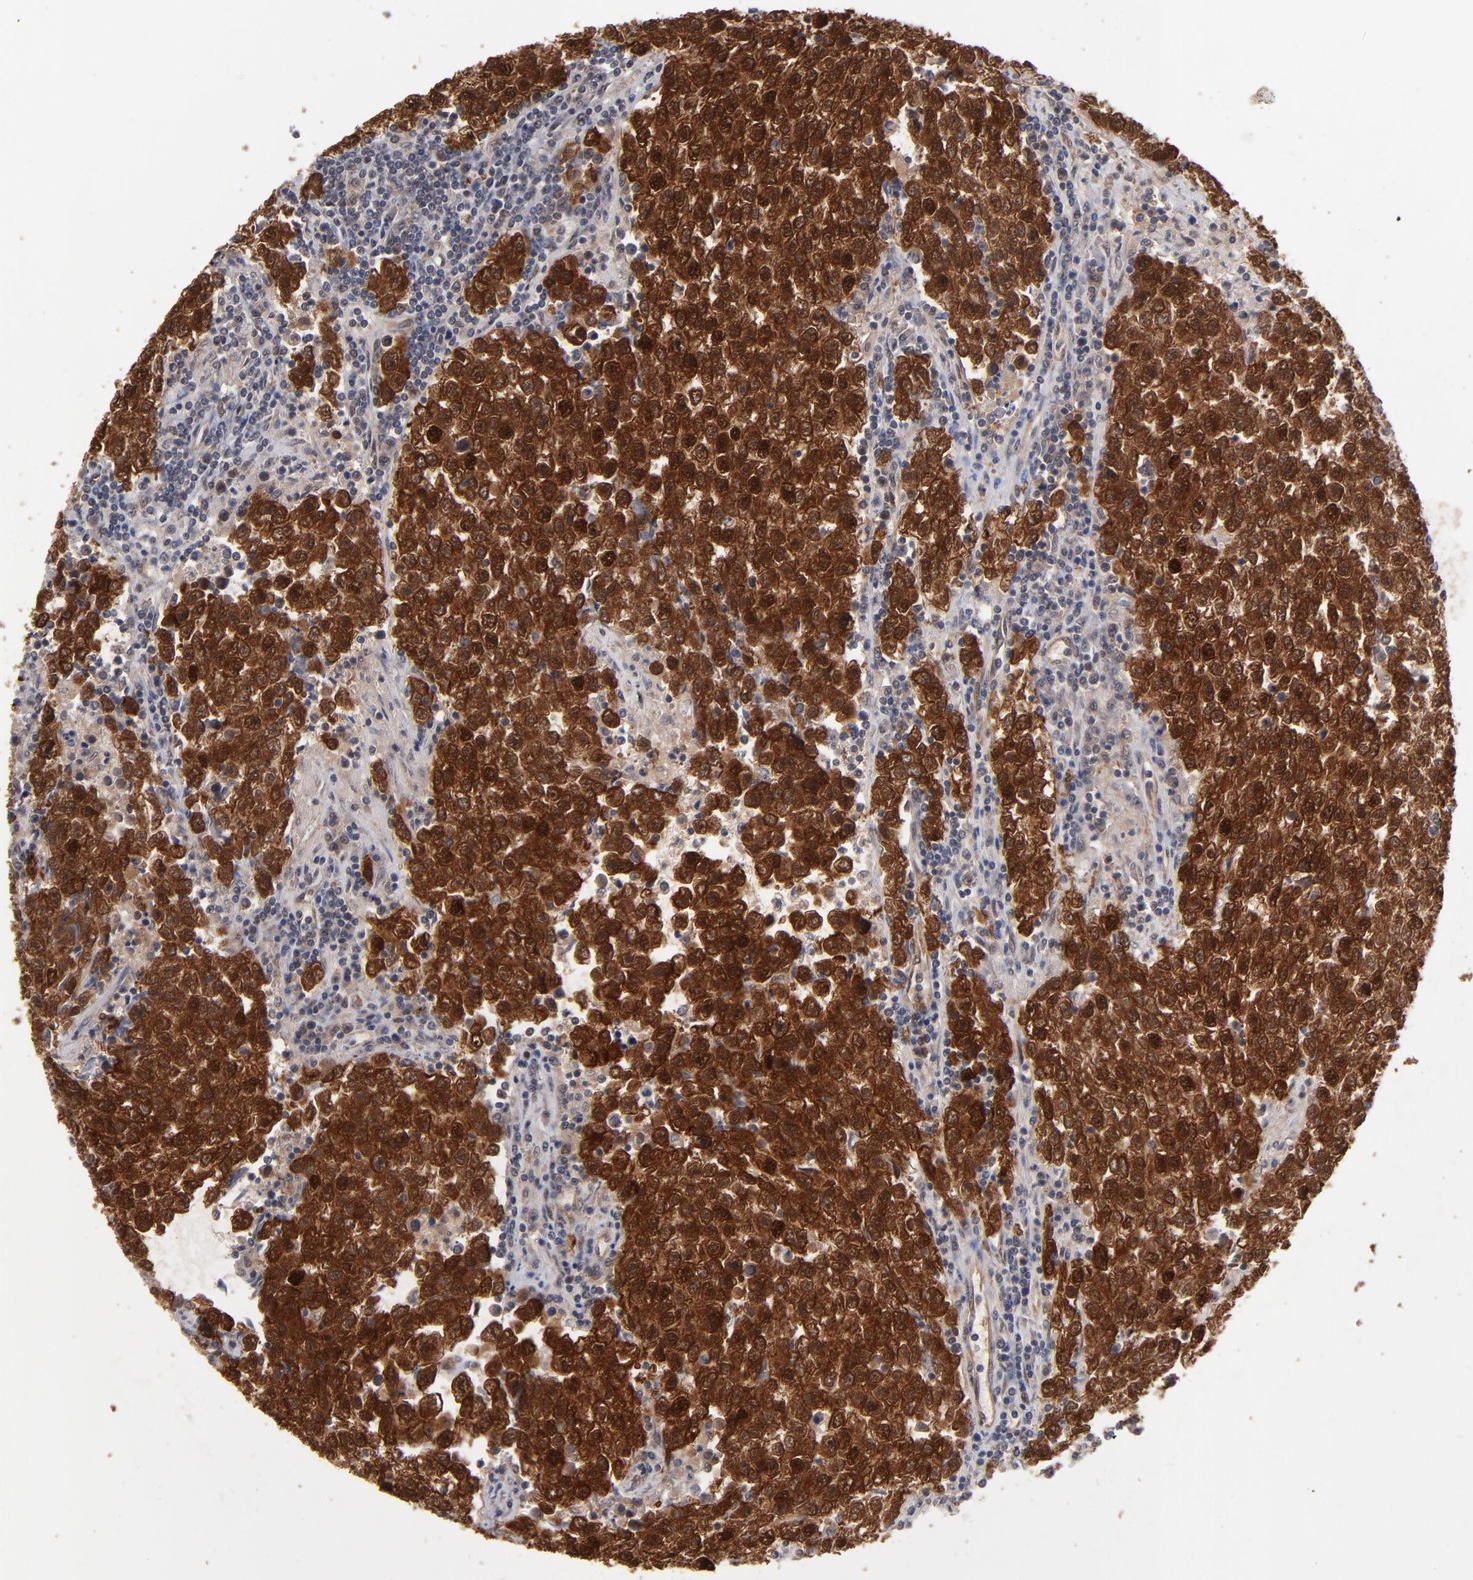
{"staining": {"intensity": "strong", "quantity": ">75%", "location": "cytoplasmic/membranous,nuclear"}, "tissue": "testis cancer", "cell_type": "Tumor cells", "image_type": "cancer", "snomed": [{"axis": "morphology", "description": "Seminoma, NOS"}, {"axis": "topography", "description": "Testis"}], "caption": "Protein staining of testis cancer (seminoma) tissue reveals strong cytoplasmic/membranous and nuclear expression in approximately >75% of tumor cells.", "gene": "HUWE1", "patient": {"sex": "male", "age": 36}}